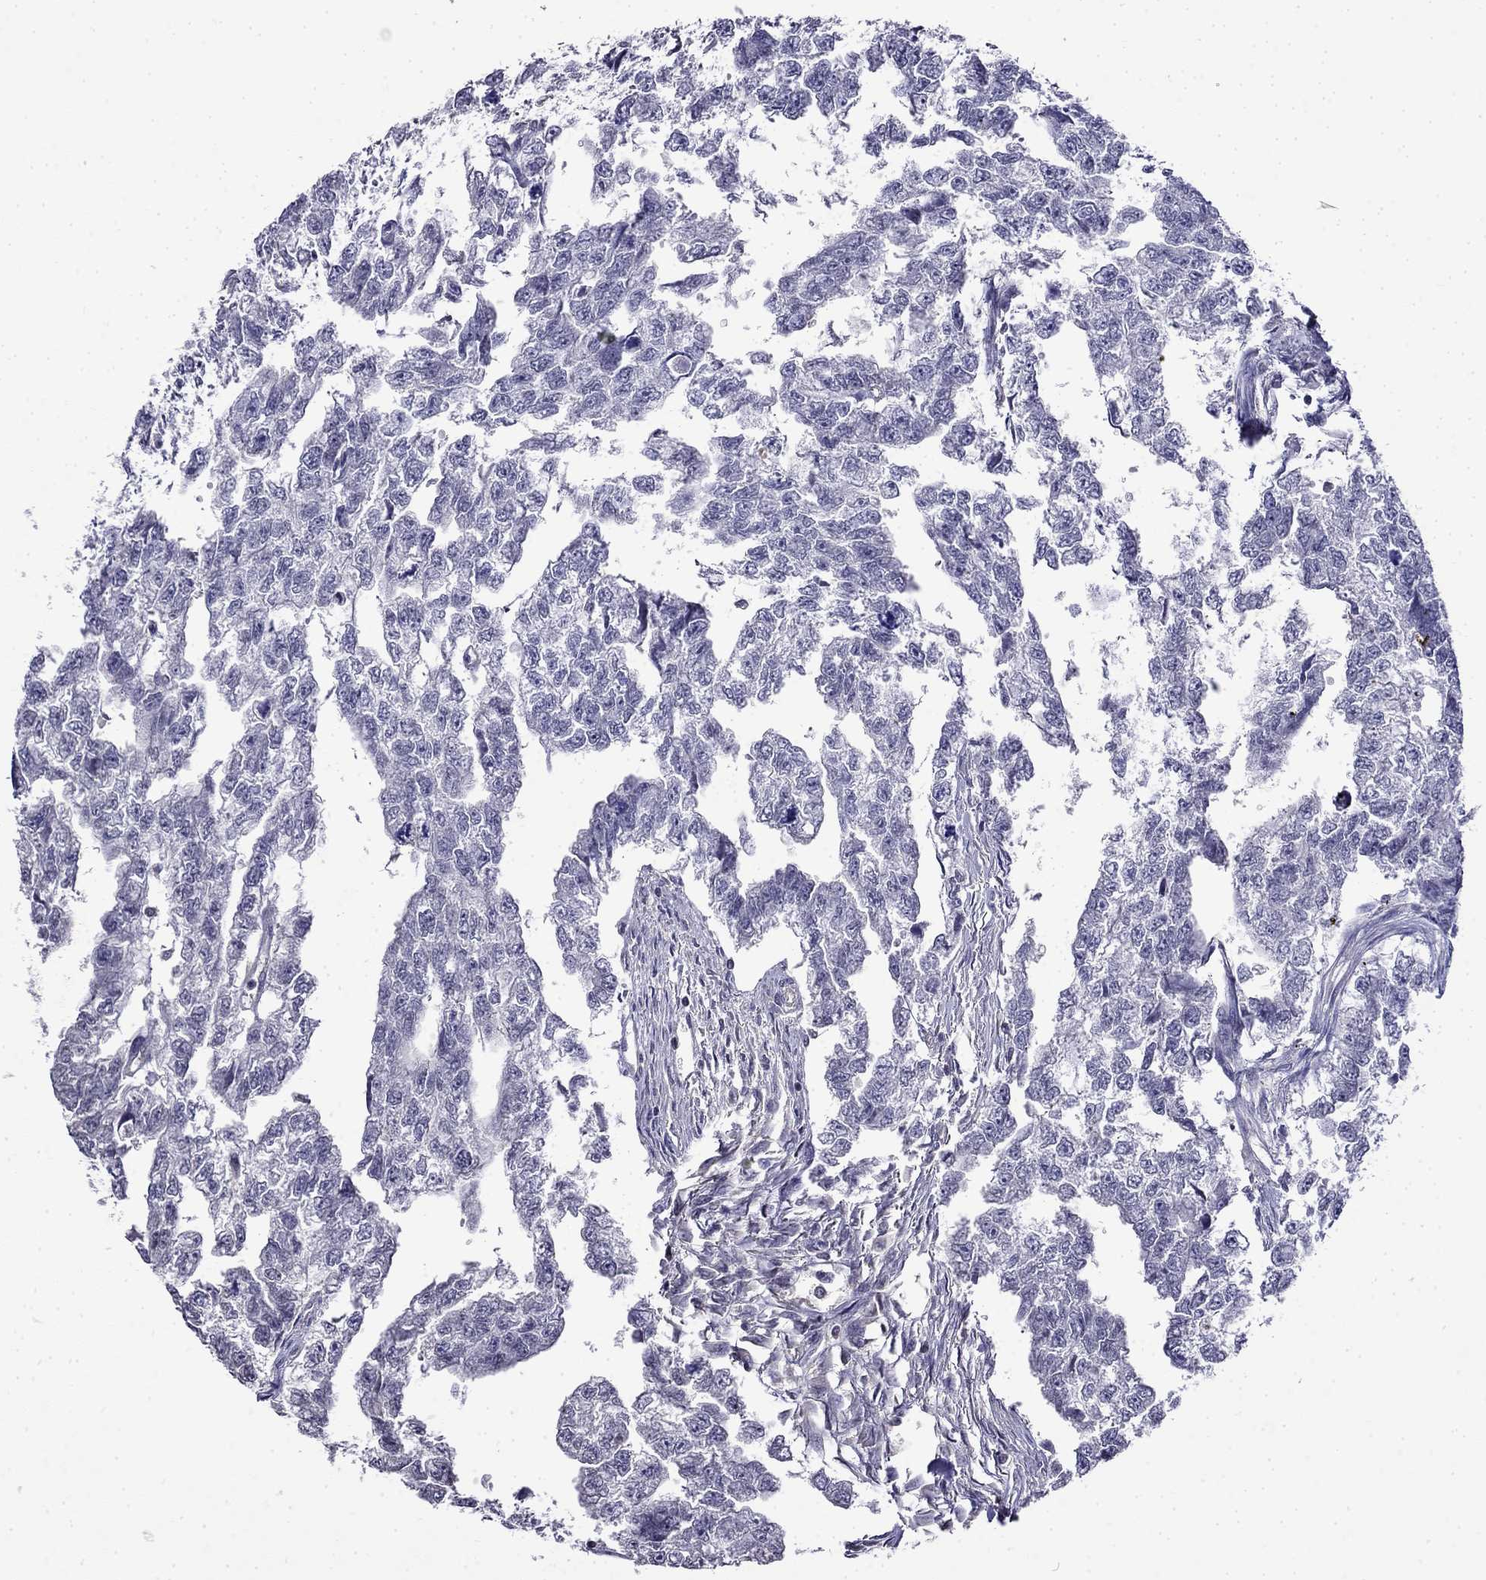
{"staining": {"intensity": "negative", "quantity": "none", "location": "none"}, "tissue": "testis cancer", "cell_type": "Tumor cells", "image_type": "cancer", "snomed": [{"axis": "morphology", "description": "Carcinoma, Embryonal, NOS"}, {"axis": "morphology", "description": "Teratoma, malignant, NOS"}, {"axis": "topography", "description": "Testis"}], "caption": "Micrograph shows no significant protein staining in tumor cells of testis cancer (malignant teratoma). The staining is performed using DAB (3,3'-diaminobenzidine) brown chromogen with nuclei counter-stained in using hematoxylin.", "gene": "GUCA1B", "patient": {"sex": "male", "age": 44}}